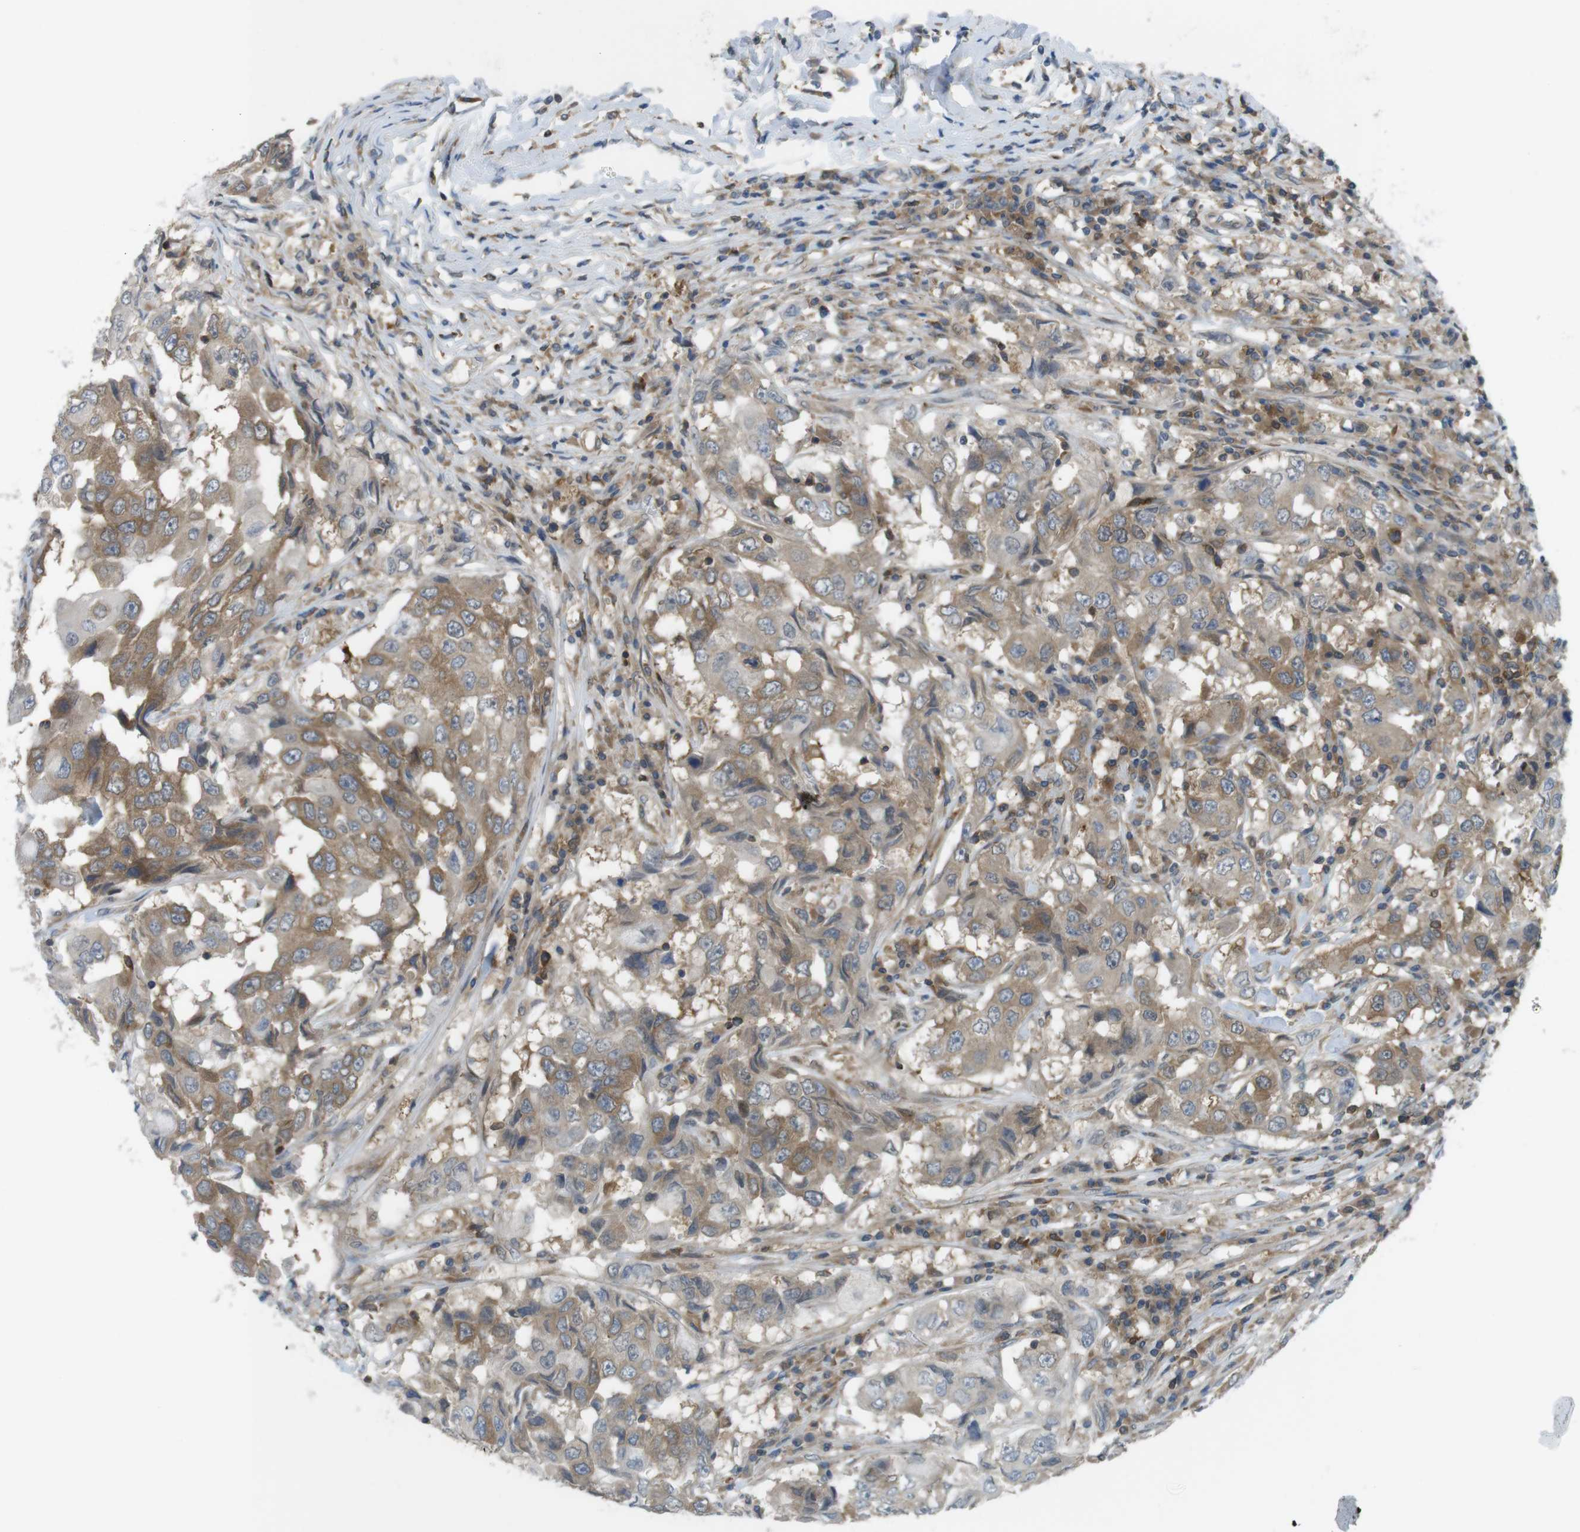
{"staining": {"intensity": "moderate", "quantity": ">75%", "location": "cytoplasmic/membranous"}, "tissue": "breast cancer", "cell_type": "Tumor cells", "image_type": "cancer", "snomed": [{"axis": "morphology", "description": "Duct carcinoma"}, {"axis": "topography", "description": "Breast"}], "caption": "A micrograph of breast cancer stained for a protein shows moderate cytoplasmic/membranous brown staining in tumor cells.", "gene": "MTHFD1", "patient": {"sex": "female", "age": 27}}